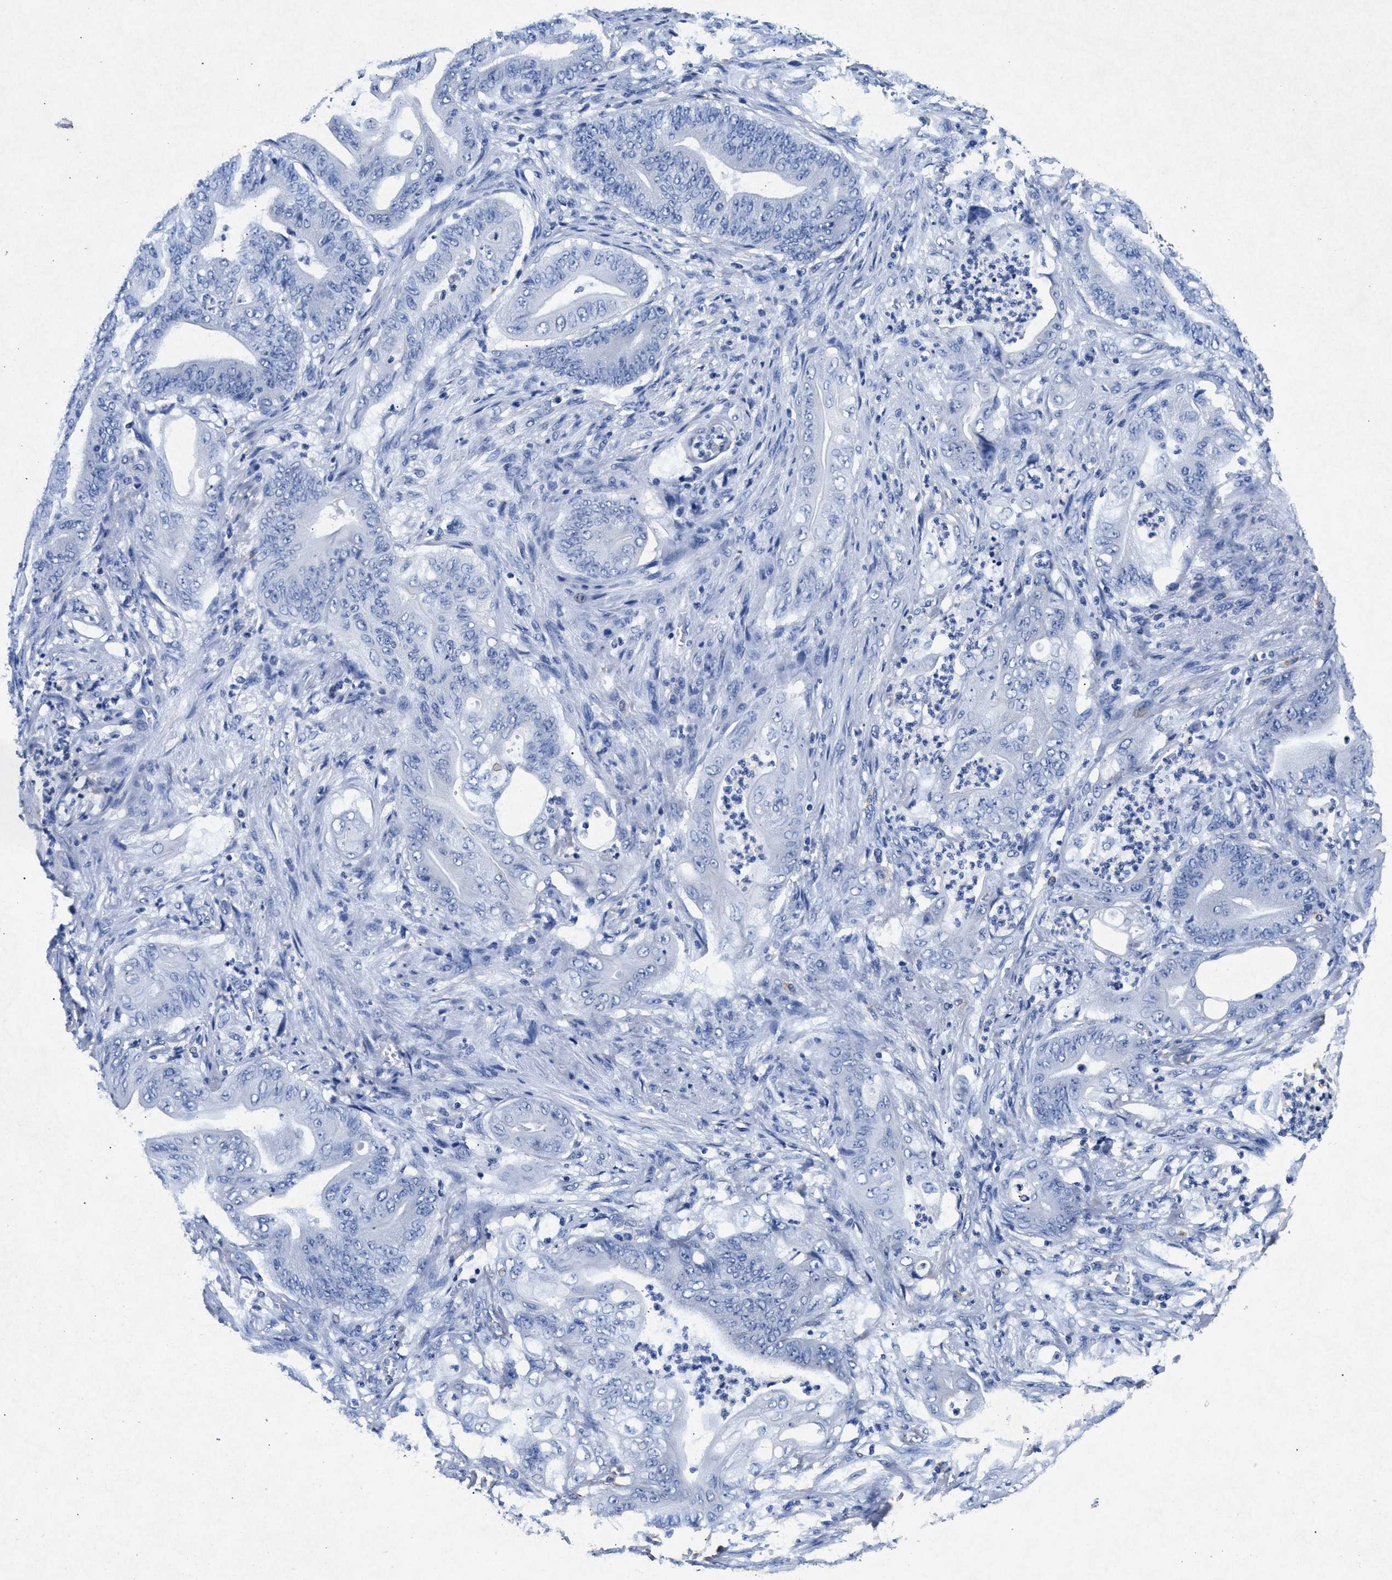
{"staining": {"intensity": "negative", "quantity": "none", "location": "none"}, "tissue": "stomach cancer", "cell_type": "Tumor cells", "image_type": "cancer", "snomed": [{"axis": "morphology", "description": "Adenocarcinoma, NOS"}, {"axis": "topography", "description": "Stomach"}], "caption": "Adenocarcinoma (stomach) was stained to show a protein in brown. There is no significant expression in tumor cells. (DAB IHC, high magnification).", "gene": "MAP6", "patient": {"sex": "female", "age": 73}}